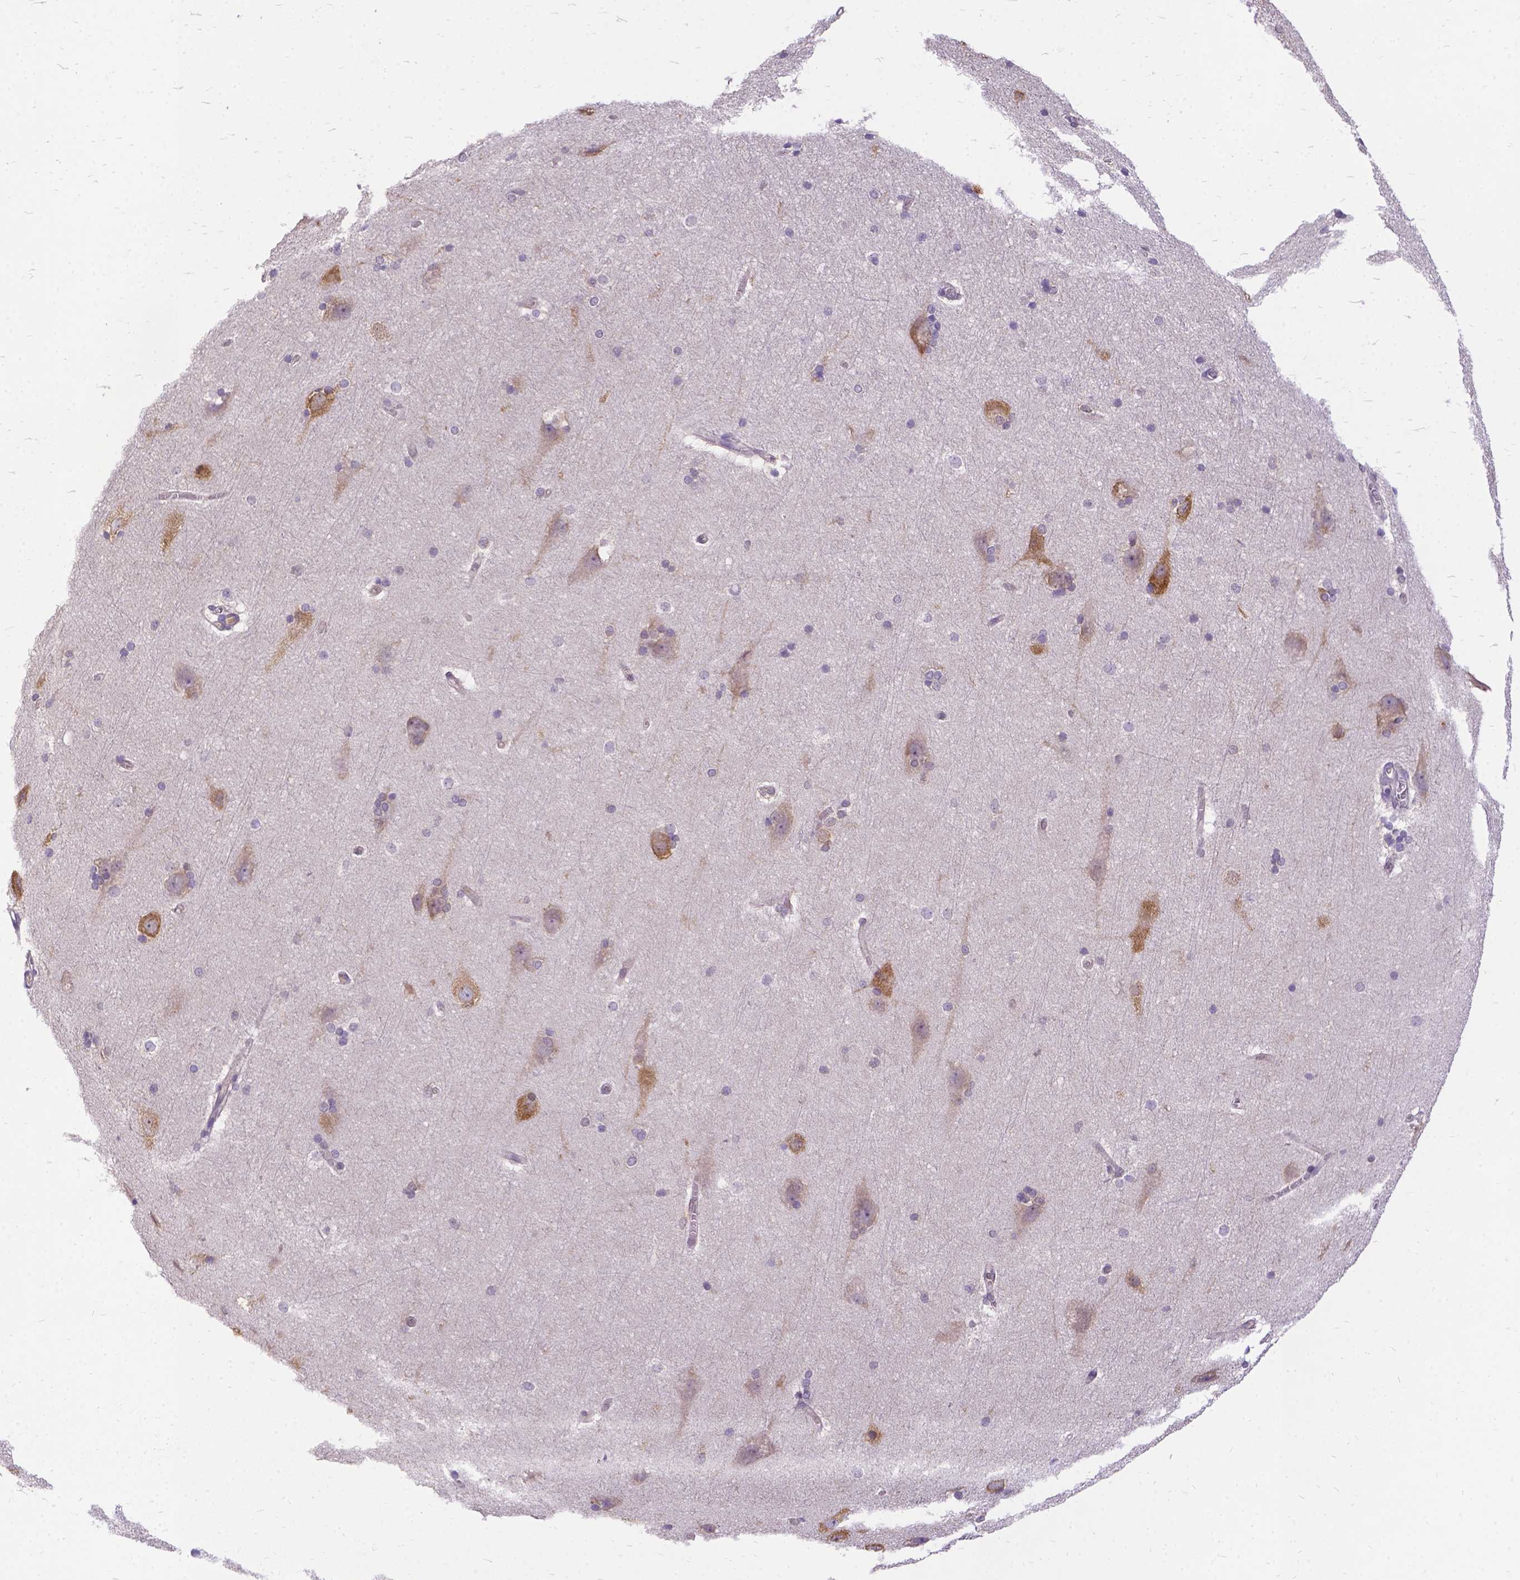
{"staining": {"intensity": "negative", "quantity": "none", "location": "none"}, "tissue": "hippocampus", "cell_type": "Glial cells", "image_type": "normal", "snomed": [{"axis": "morphology", "description": "Normal tissue, NOS"}, {"axis": "topography", "description": "Cerebral cortex"}, {"axis": "topography", "description": "Hippocampus"}], "caption": "Immunohistochemistry of unremarkable human hippocampus displays no staining in glial cells. The staining is performed using DAB (3,3'-diaminobenzidine) brown chromogen with nuclei counter-stained in using hematoxylin.", "gene": "DENND6A", "patient": {"sex": "female", "age": 19}}